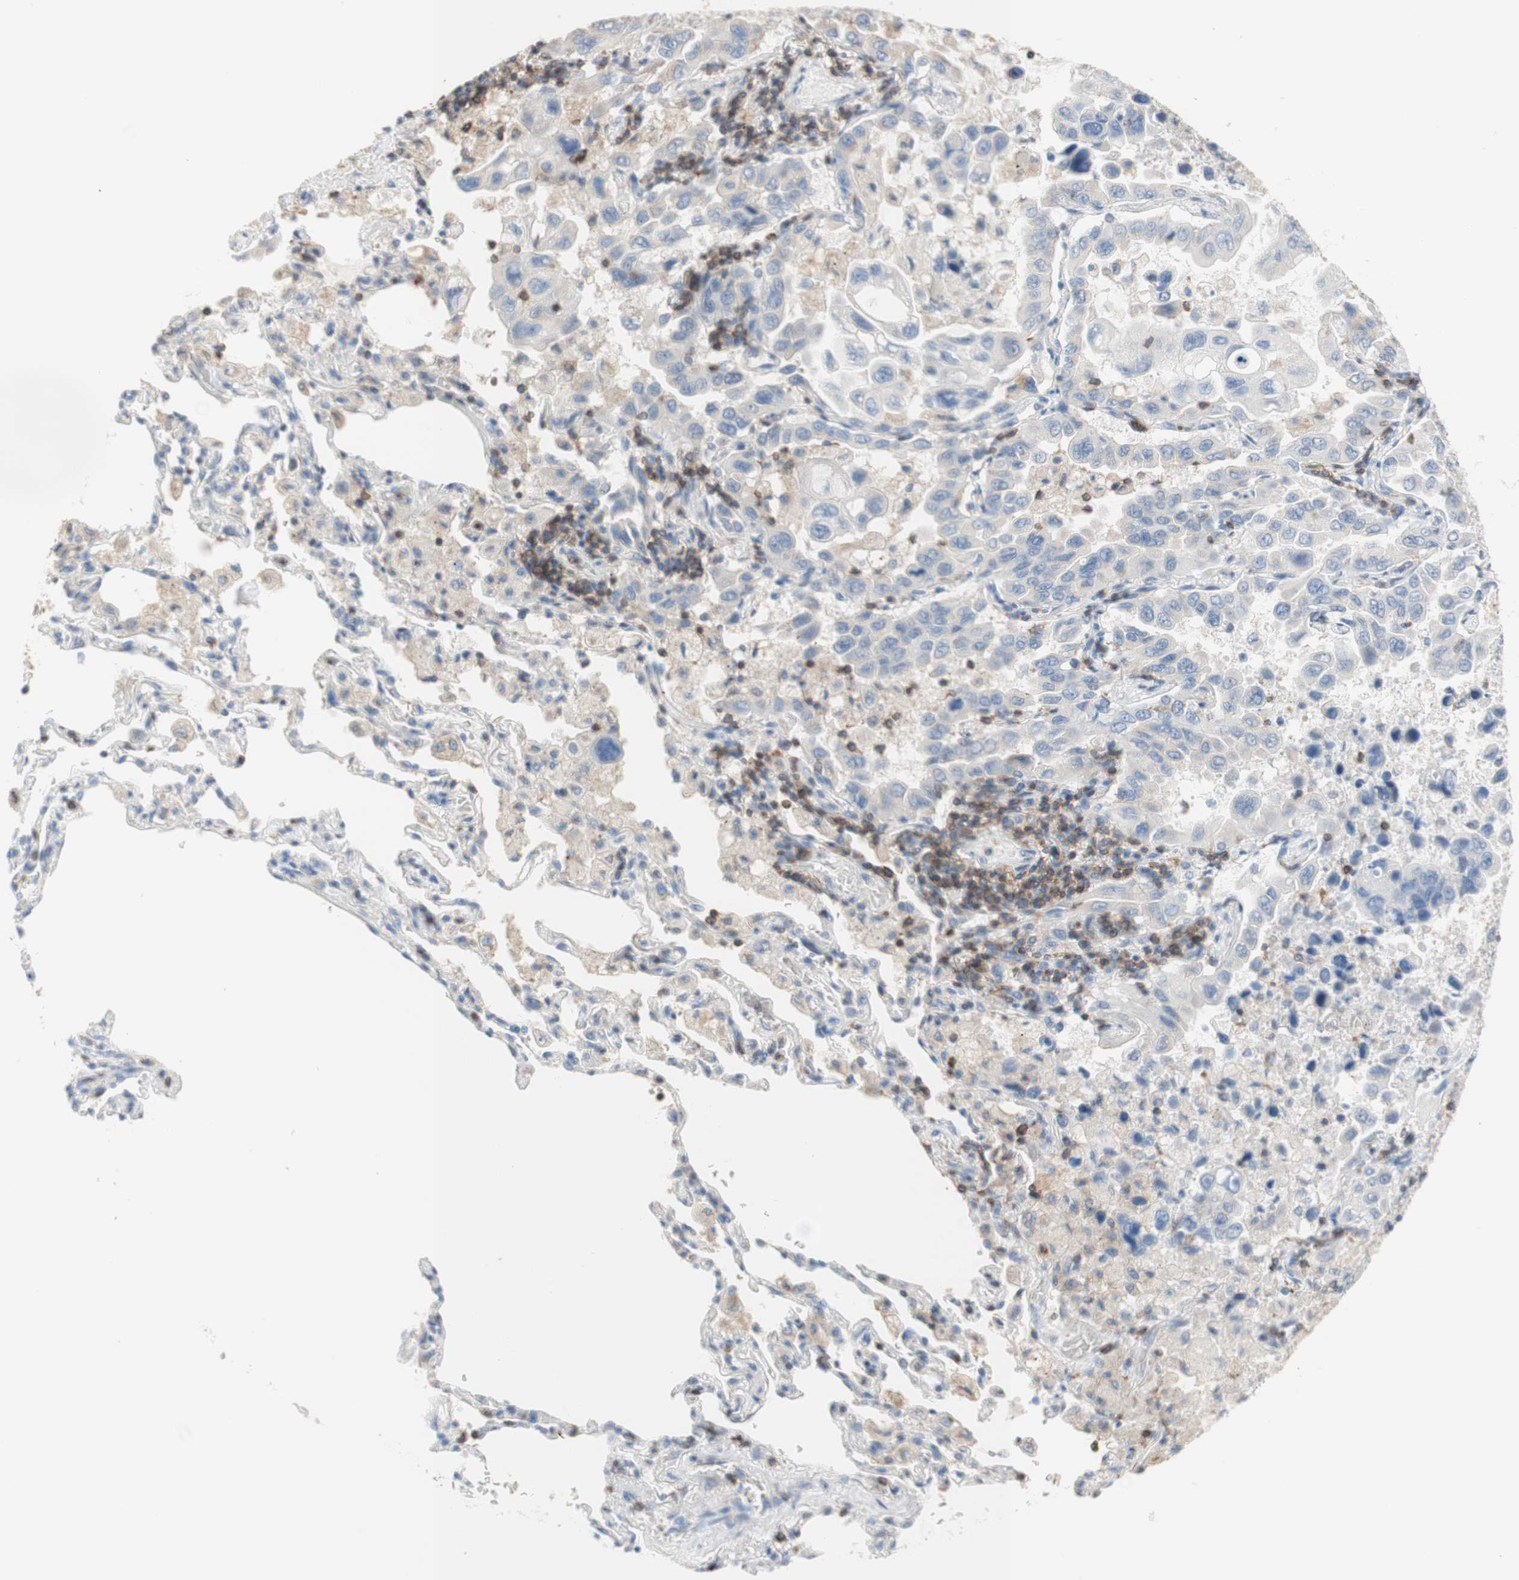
{"staining": {"intensity": "negative", "quantity": "none", "location": "none"}, "tissue": "lung cancer", "cell_type": "Tumor cells", "image_type": "cancer", "snomed": [{"axis": "morphology", "description": "Adenocarcinoma, NOS"}, {"axis": "topography", "description": "Lung"}], "caption": "Lung cancer (adenocarcinoma) stained for a protein using immunohistochemistry exhibits no positivity tumor cells.", "gene": "SPINK6", "patient": {"sex": "male", "age": 64}}